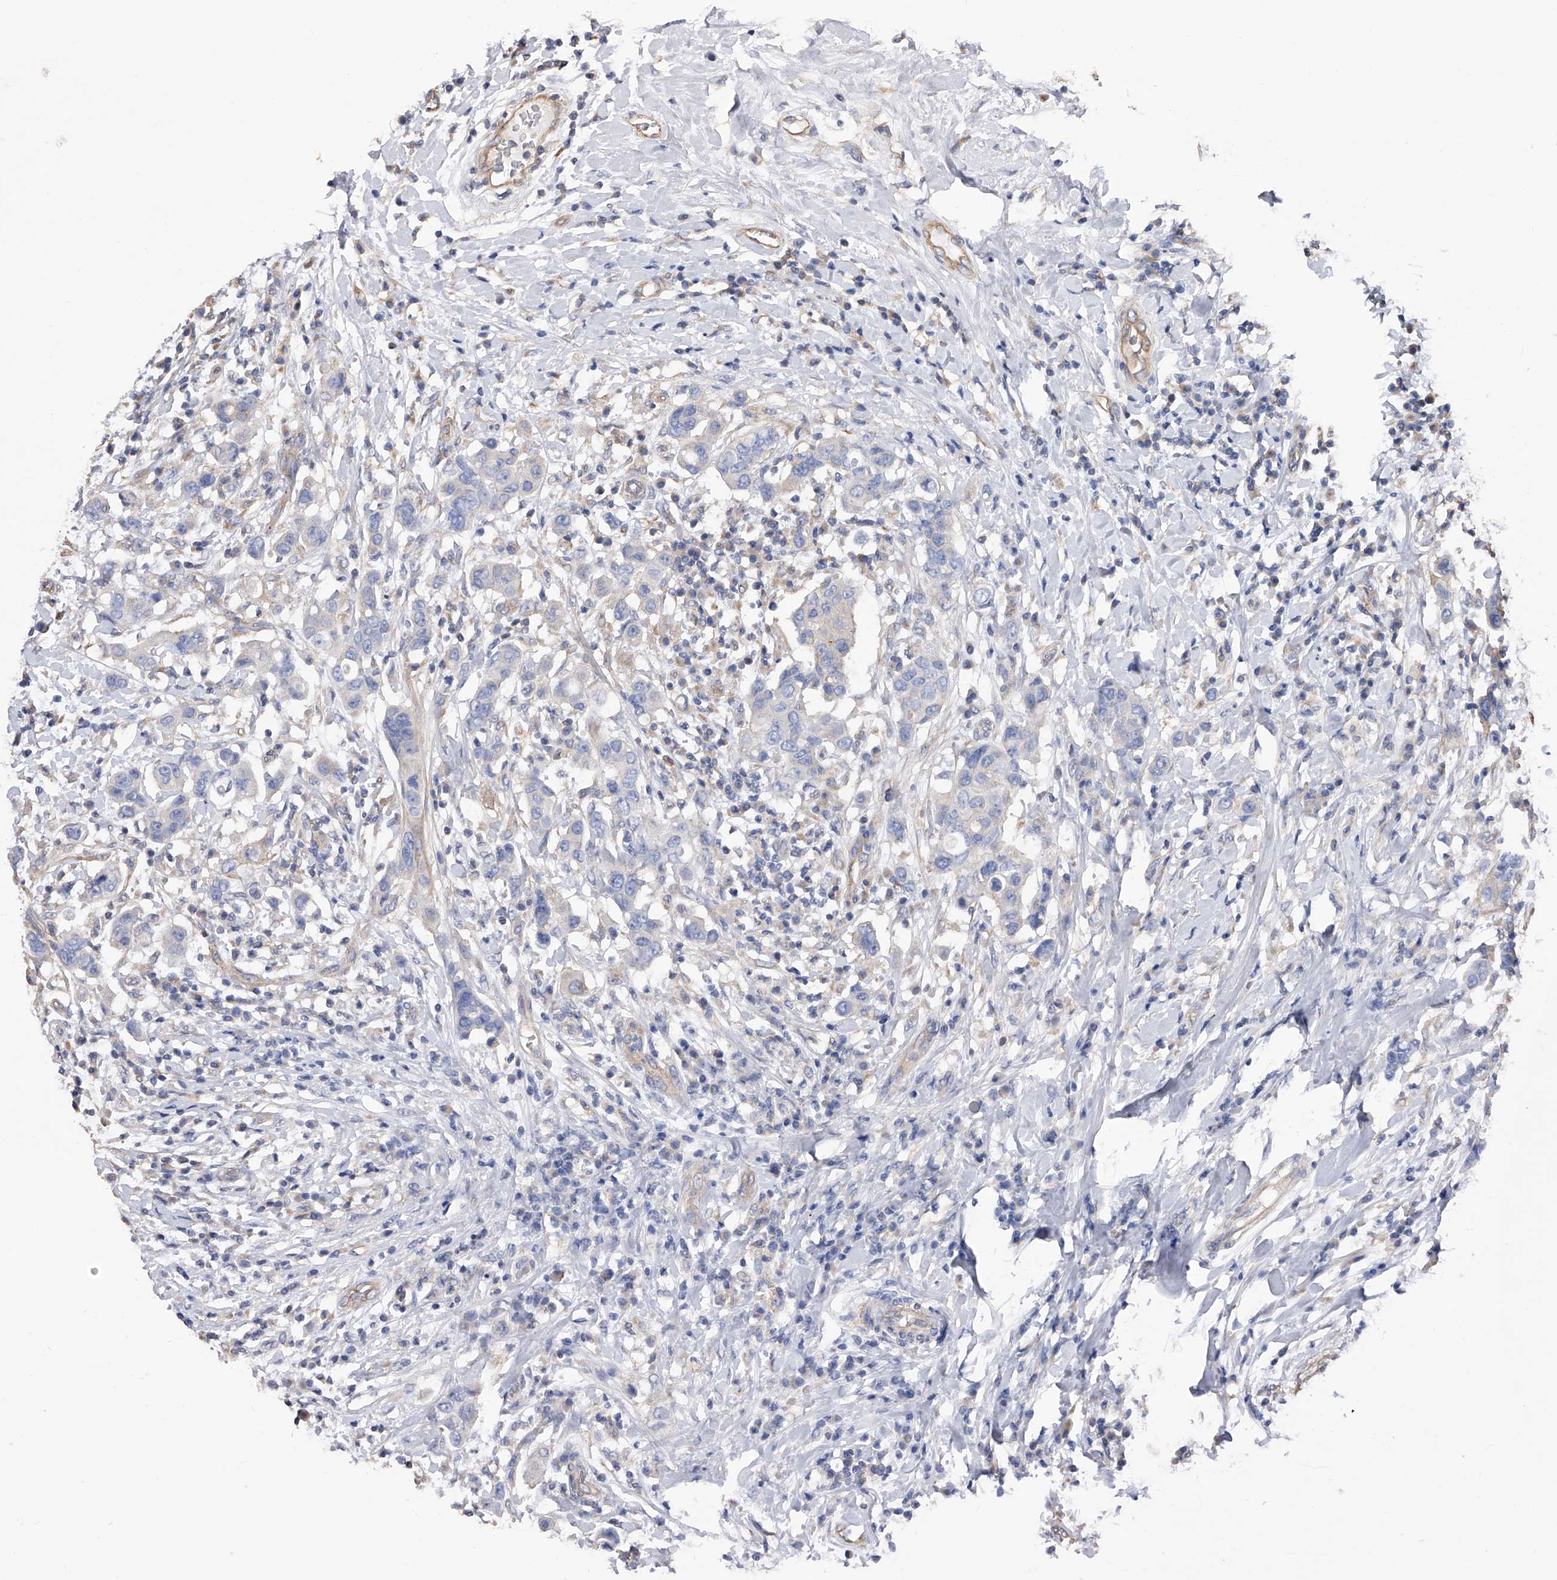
{"staining": {"intensity": "negative", "quantity": "none", "location": "none"}, "tissue": "breast cancer", "cell_type": "Tumor cells", "image_type": "cancer", "snomed": [{"axis": "morphology", "description": "Duct carcinoma"}, {"axis": "topography", "description": "Breast"}], "caption": "Tumor cells are negative for brown protein staining in breast cancer.", "gene": "RWDD2A", "patient": {"sex": "female", "age": 27}}